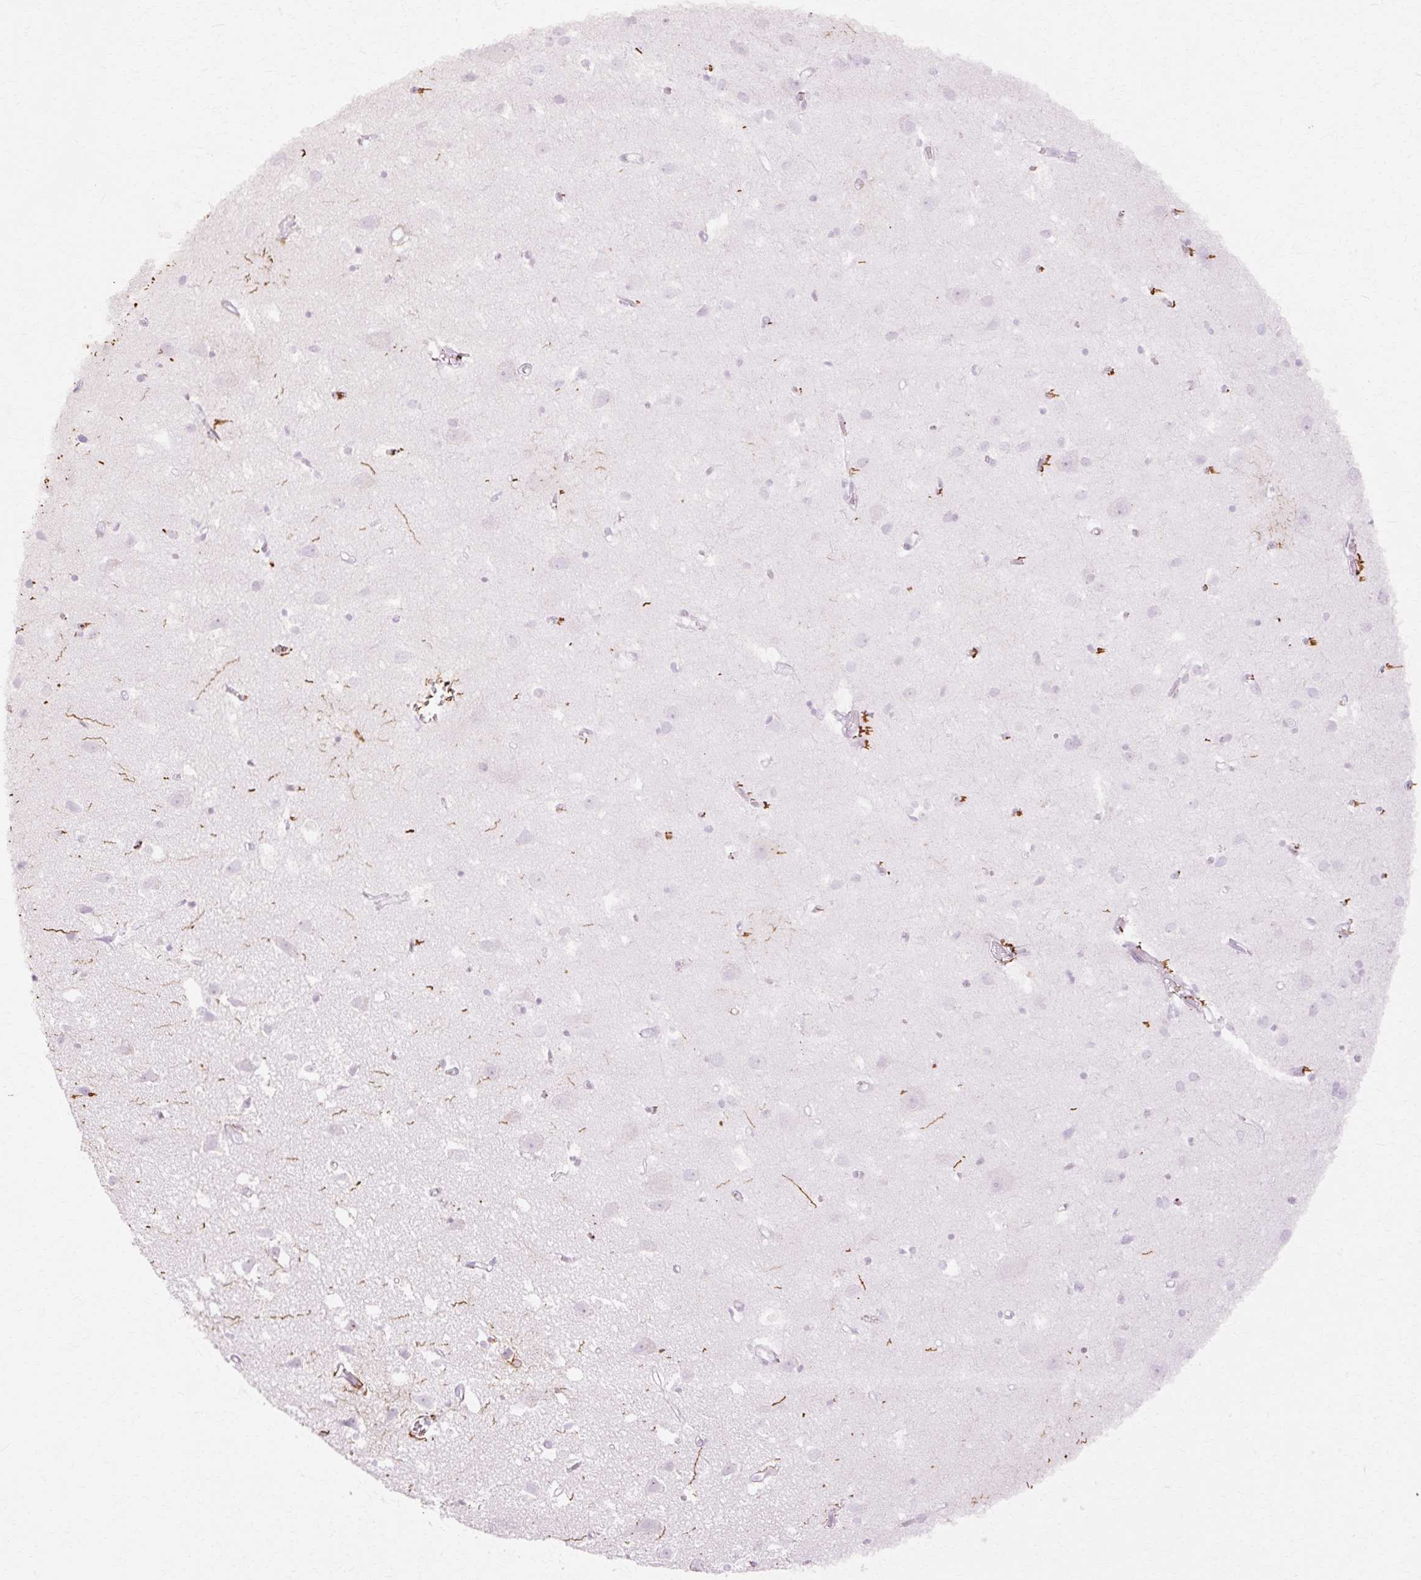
{"staining": {"intensity": "weak", "quantity": "<25%", "location": "cytoplasmic/membranous"}, "tissue": "cerebral cortex", "cell_type": "Endothelial cells", "image_type": "normal", "snomed": [{"axis": "morphology", "description": "Normal tissue, NOS"}, {"axis": "topography", "description": "Cerebral cortex"}], "caption": "High power microscopy photomicrograph of an immunohistochemistry (IHC) image of benign cerebral cortex, revealing no significant expression in endothelial cells. Brightfield microscopy of immunohistochemistry stained with DAB (3,3'-diaminobenzidine) (brown) and hematoxylin (blue), captured at high magnification.", "gene": "C3orf49", "patient": {"sex": "male", "age": 70}}